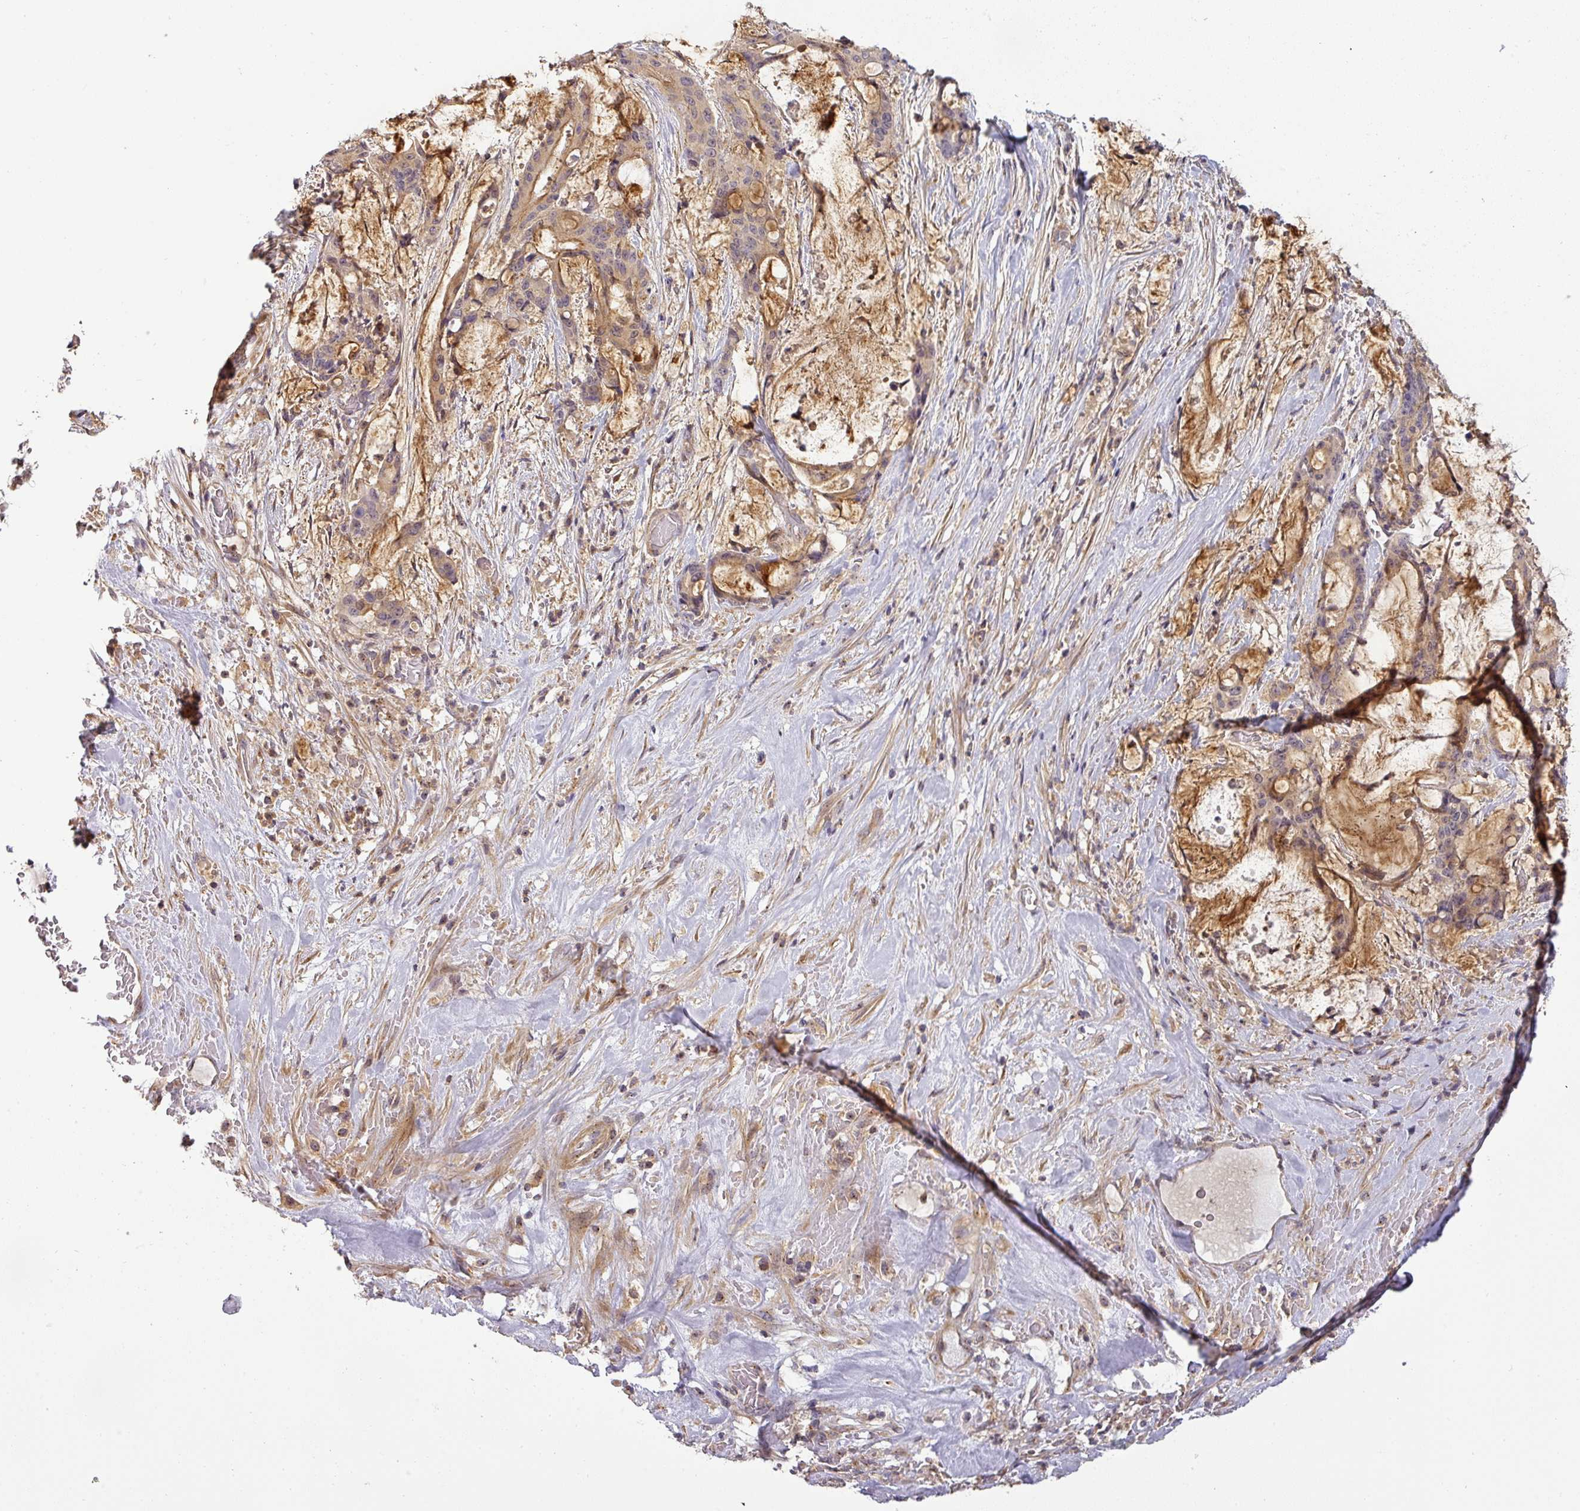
{"staining": {"intensity": "weak", "quantity": "<25%", "location": "cytoplasmic/membranous"}, "tissue": "liver cancer", "cell_type": "Tumor cells", "image_type": "cancer", "snomed": [{"axis": "morphology", "description": "Normal tissue, NOS"}, {"axis": "morphology", "description": "Cholangiocarcinoma"}, {"axis": "topography", "description": "Liver"}, {"axis": "topography", "description": "Peripheral nerve tissue"}], "caption": "Immunohistochemistry of human liver cancer exhibits no expression in tumor cells.", "gene": "NIN", "patient": {"sex": "female", "age": 73}}